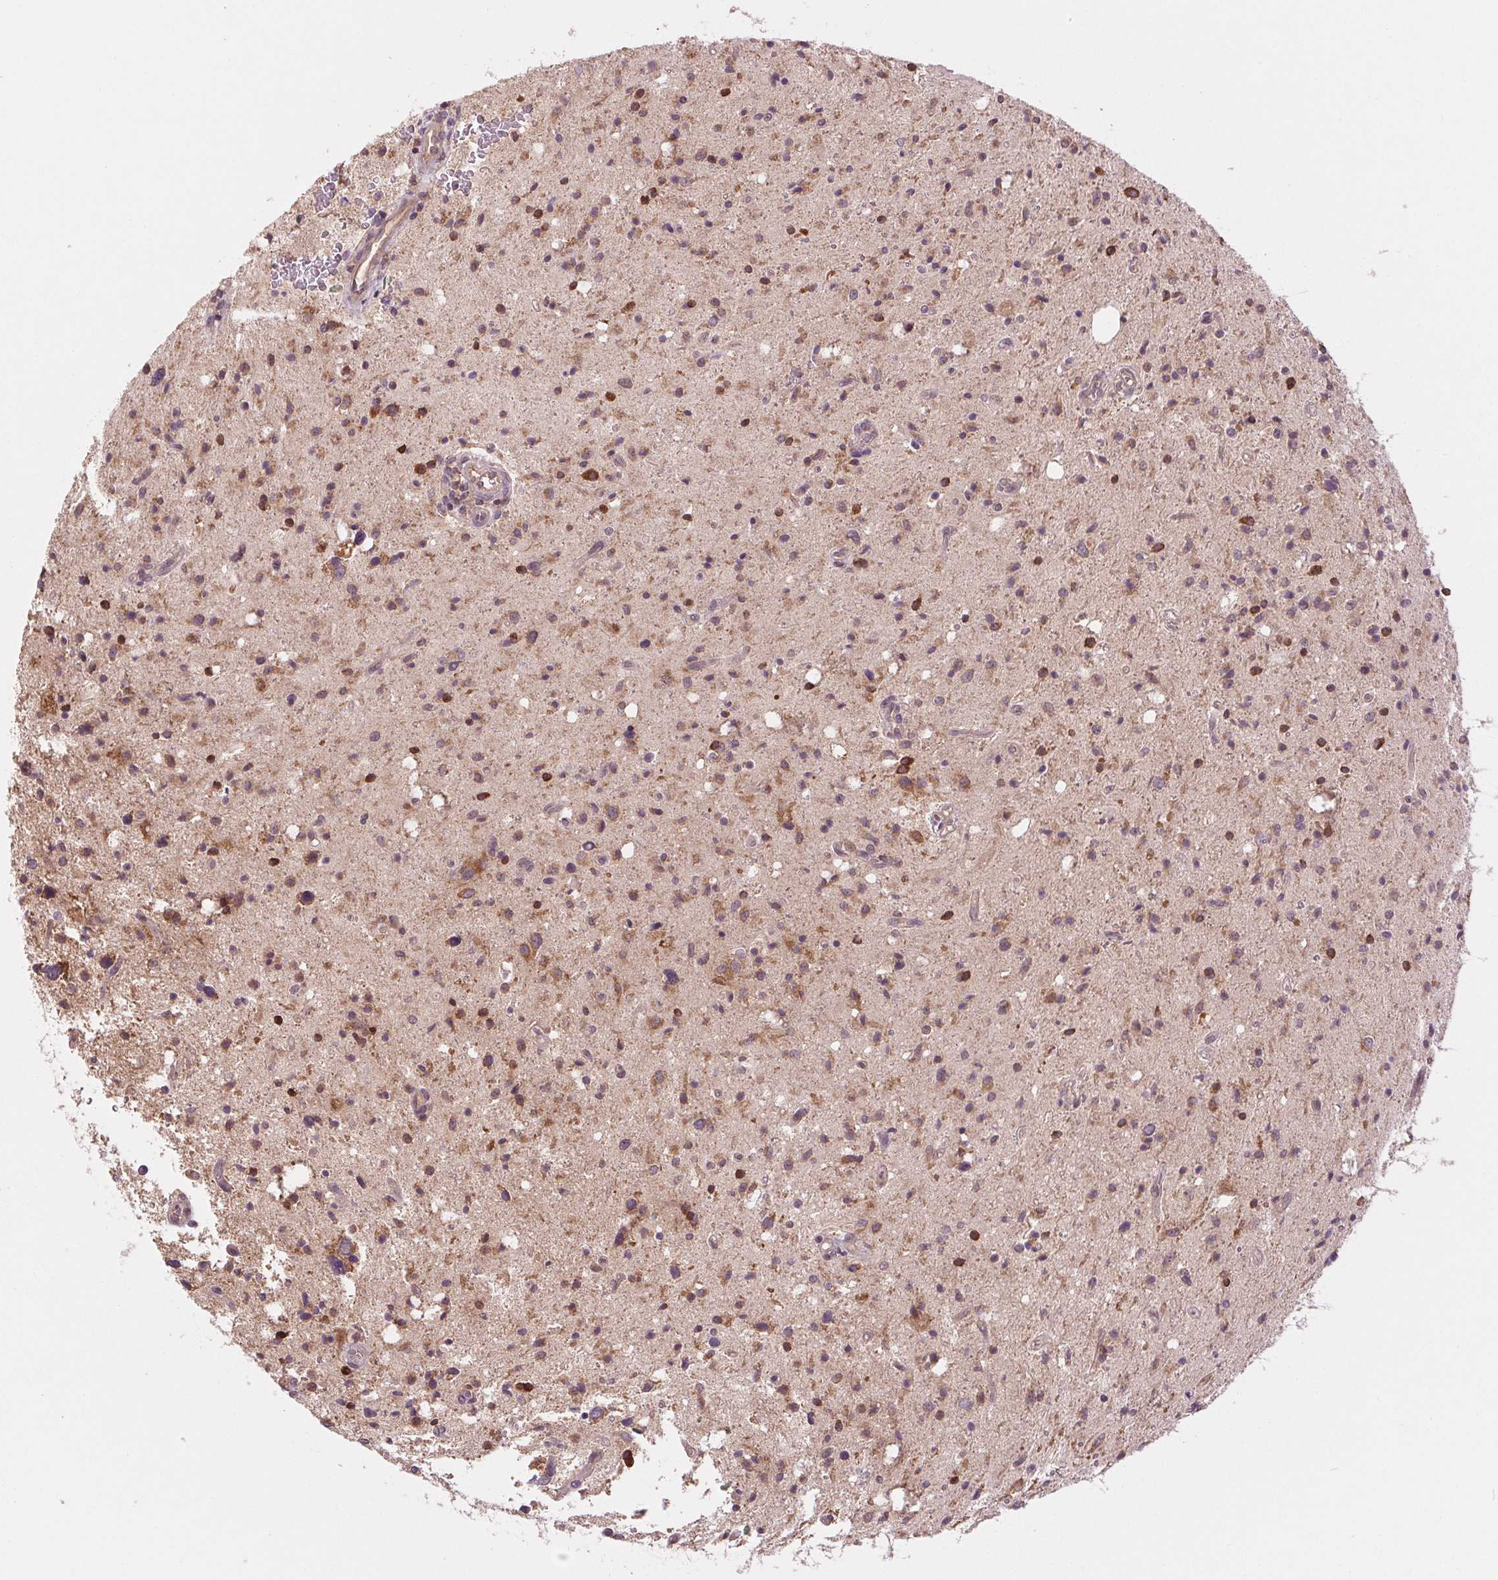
{"staining": {"intensity": "moderate", "quantity": "25%-75%", "location": "cytoplasmic/membranous"}, "tissue": "glioma", "cell_type": "Tumor cells", "image_type": "cancer", "snomed": [{"axis": "morphology", "description": "Glioma, malignant, Low grade"}, {"axis": "topography", "description": "Brain"}], "caption": "Human malignant low-grade glioma stained with a brown dye displays moderate cytoplasmic/membranous positive staining in about 25%-75% of tumor cells.", "gene": "MAP3K5", "patient": {"sex": "female", "age": 58}}